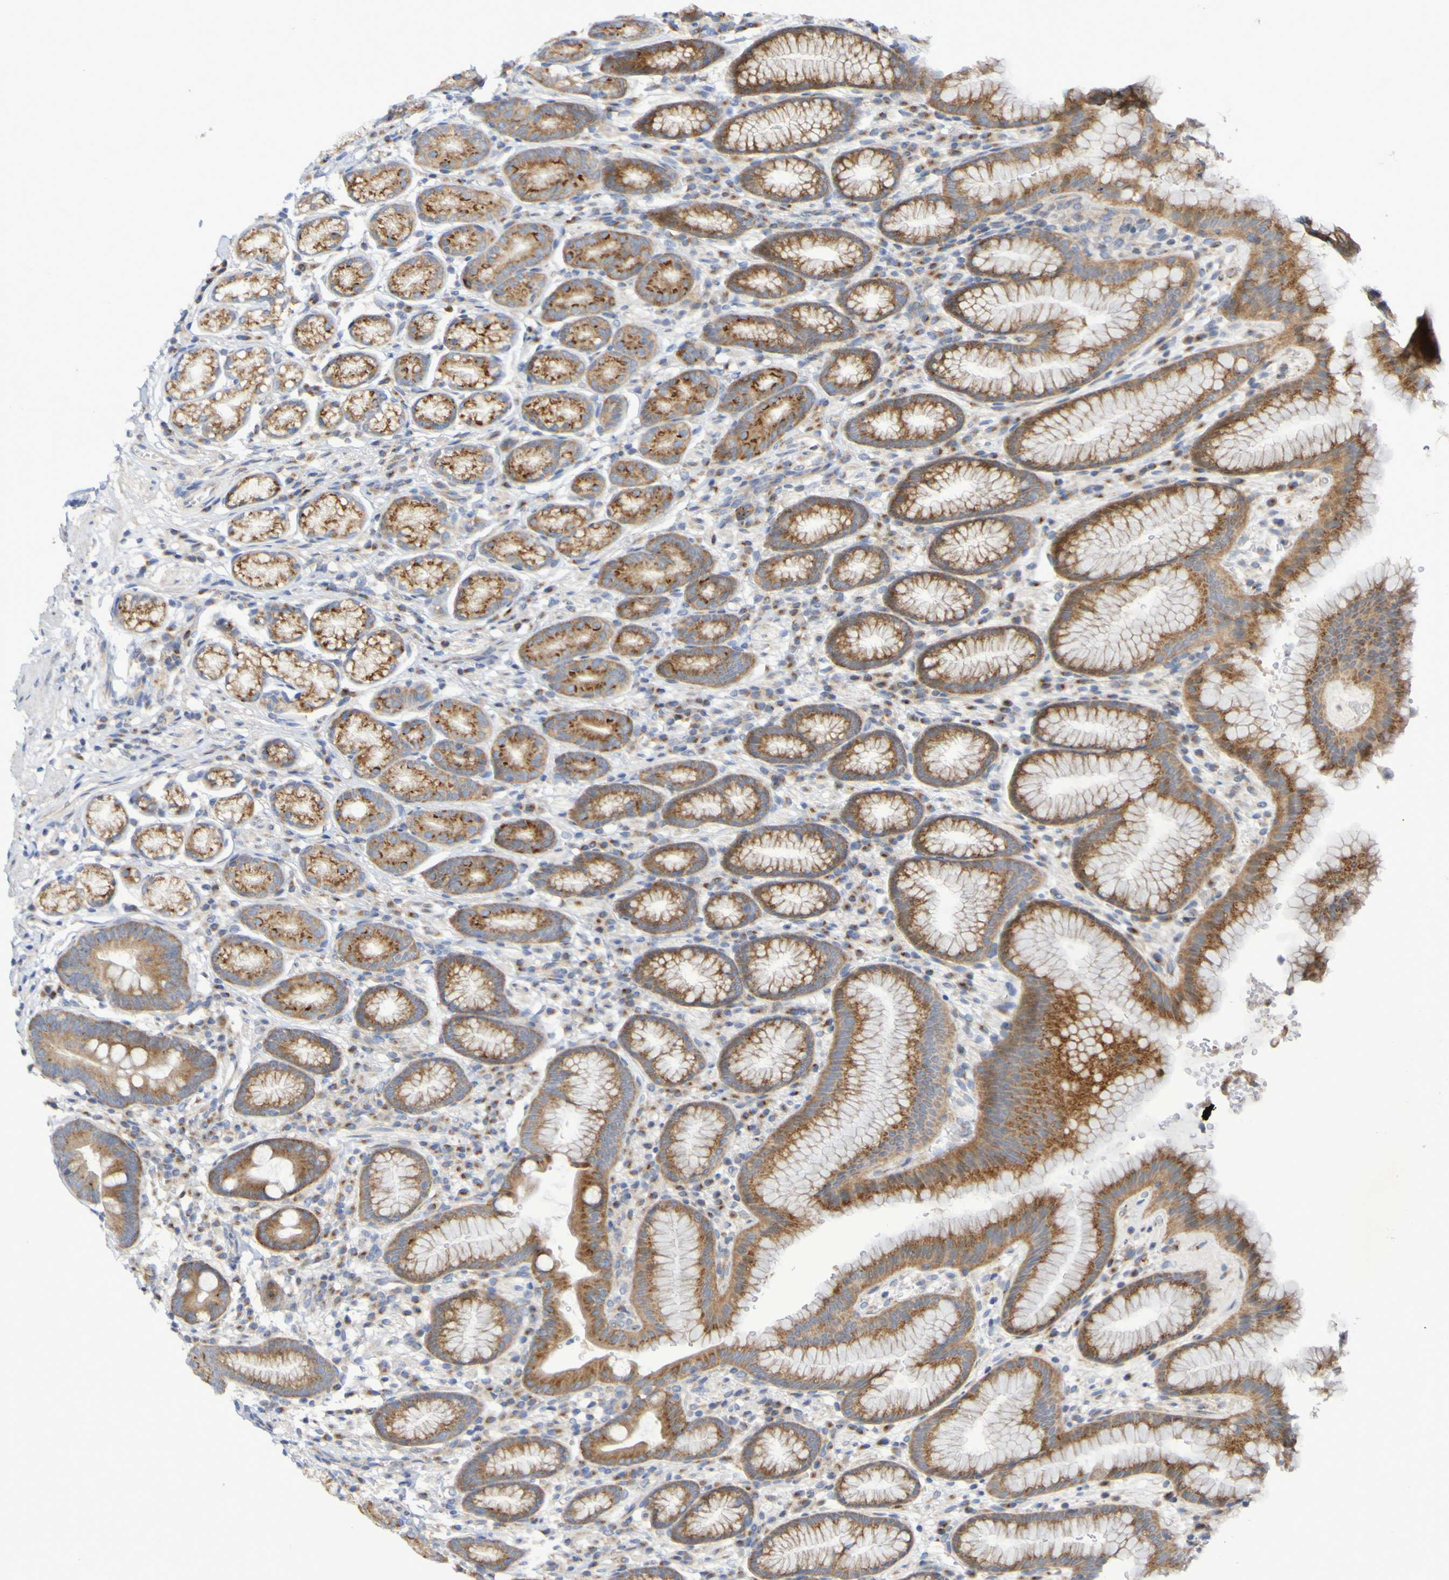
{"staining": {"intensity": "strong", "quantity": ">75%", "location": "cytoplasmic/membranous"}, "tissue": "stomach", "cell_type": "Glandular cells", "image_type": "normal", "snomed": [{"axis": "morphology", "description": "Normal tissue, NOS"}, {"axis": "topography", "description": "Stomach, lower"}], "caption": "Normal stomach reveals strong cytoplasmic/membranous expression in about >75% of glandular cells.", "gene": "LMBRD2", "patient": {"sex": "male", "age": 52}}